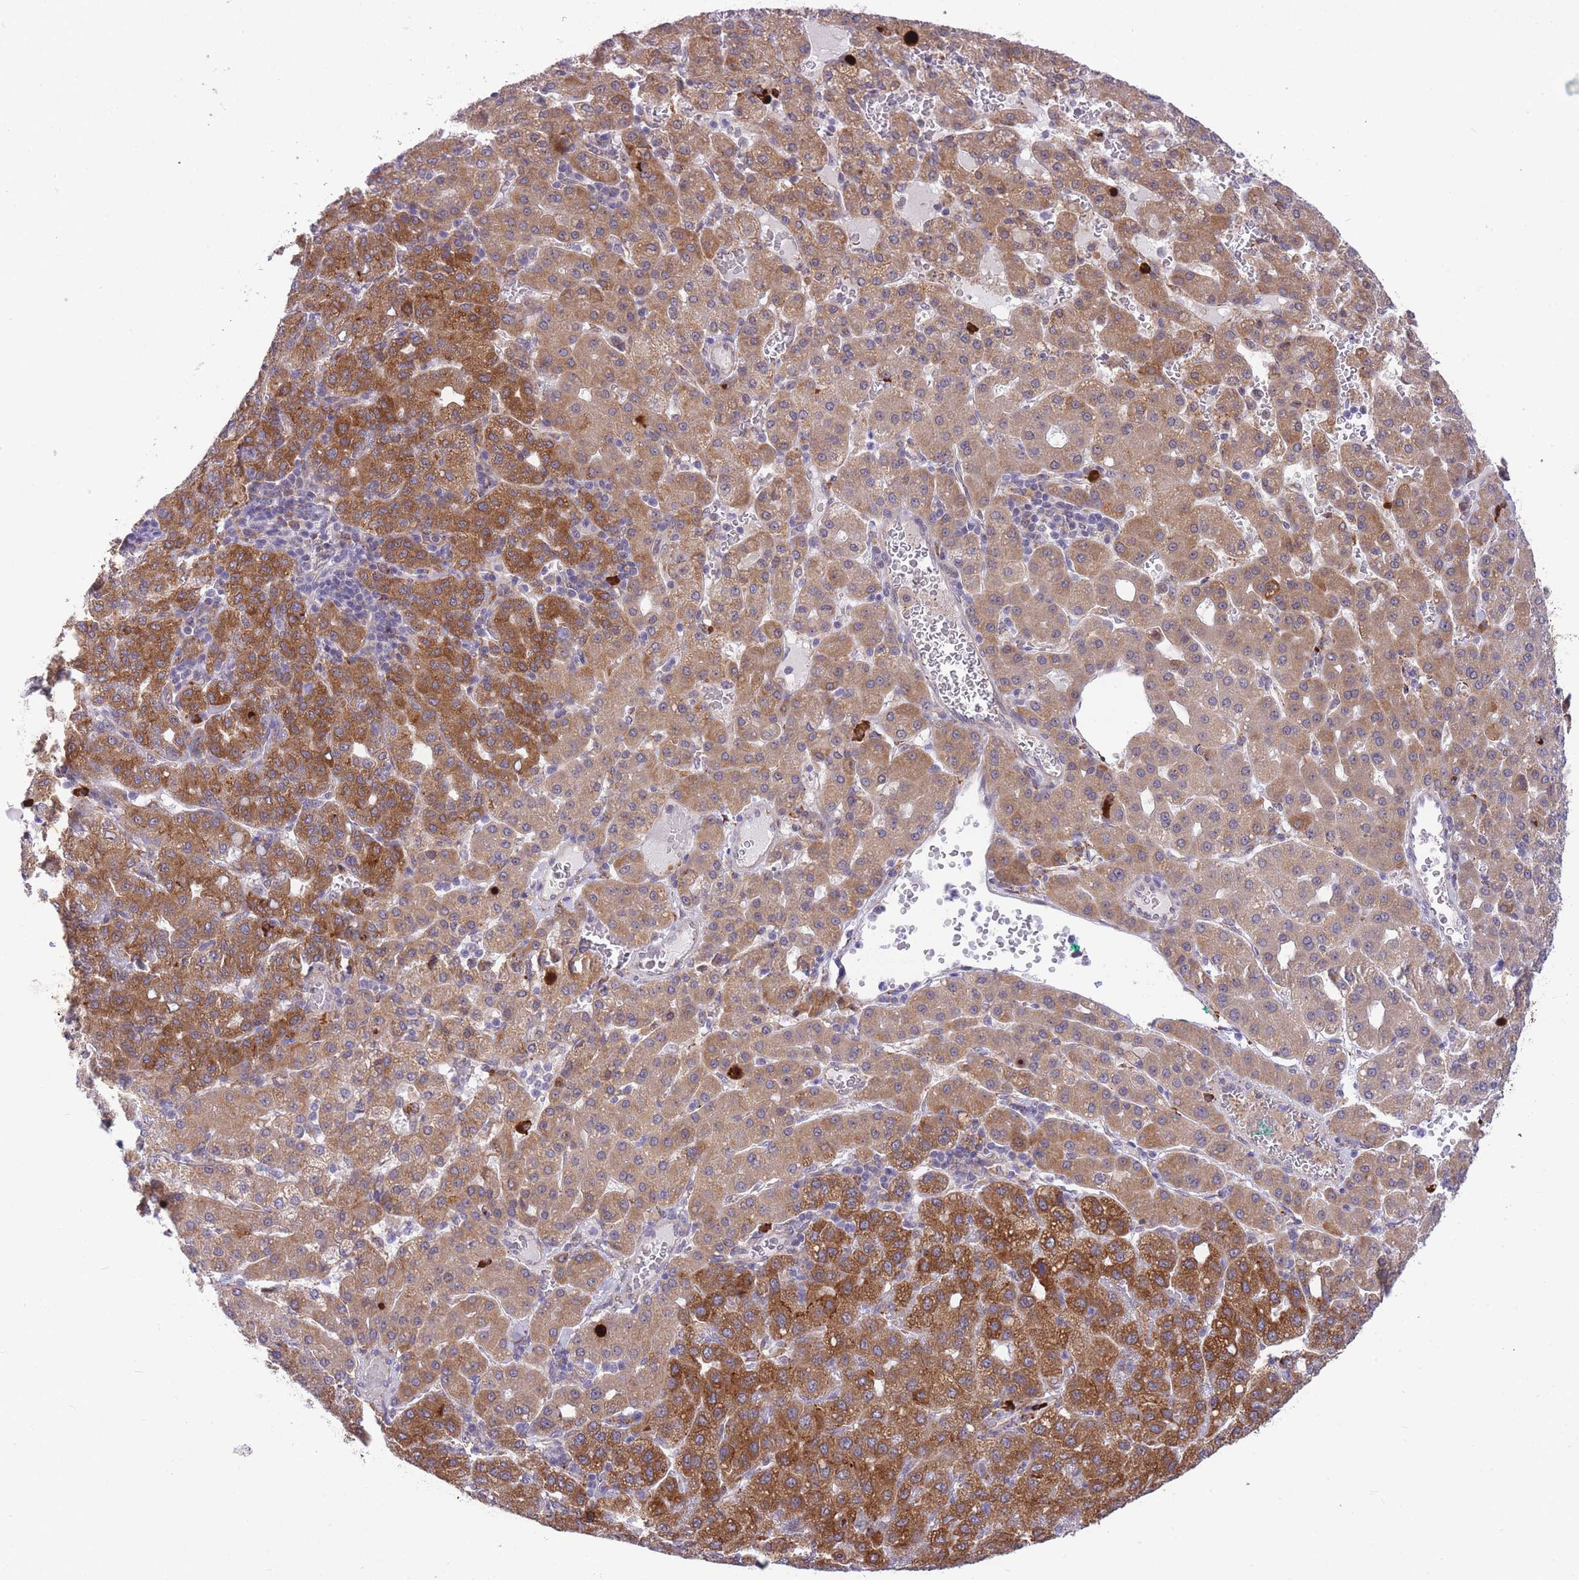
{"staining": {"intensity": "strong", "quantity": ">75%", "location": "cytoplasmic/membranous"}, "tissue": "liver cancer", "cell_type": "Tumor cells", "image_type": "cancer", "snomed": [{"axis": "morphology", "description": "Carcinoma, Hepatocellular, NOS"}, {"axis": "topography", "description": "Liver"}], "caption": "This is an image of immunohistochemistry (IHC) staining of liver hepatocellular carcinoma, which shows strong positivity in the cytoplasmic/membranous of tumor cells.", "gene": "EXOSC8", "patient": {"sex": "male", "age": 65}}